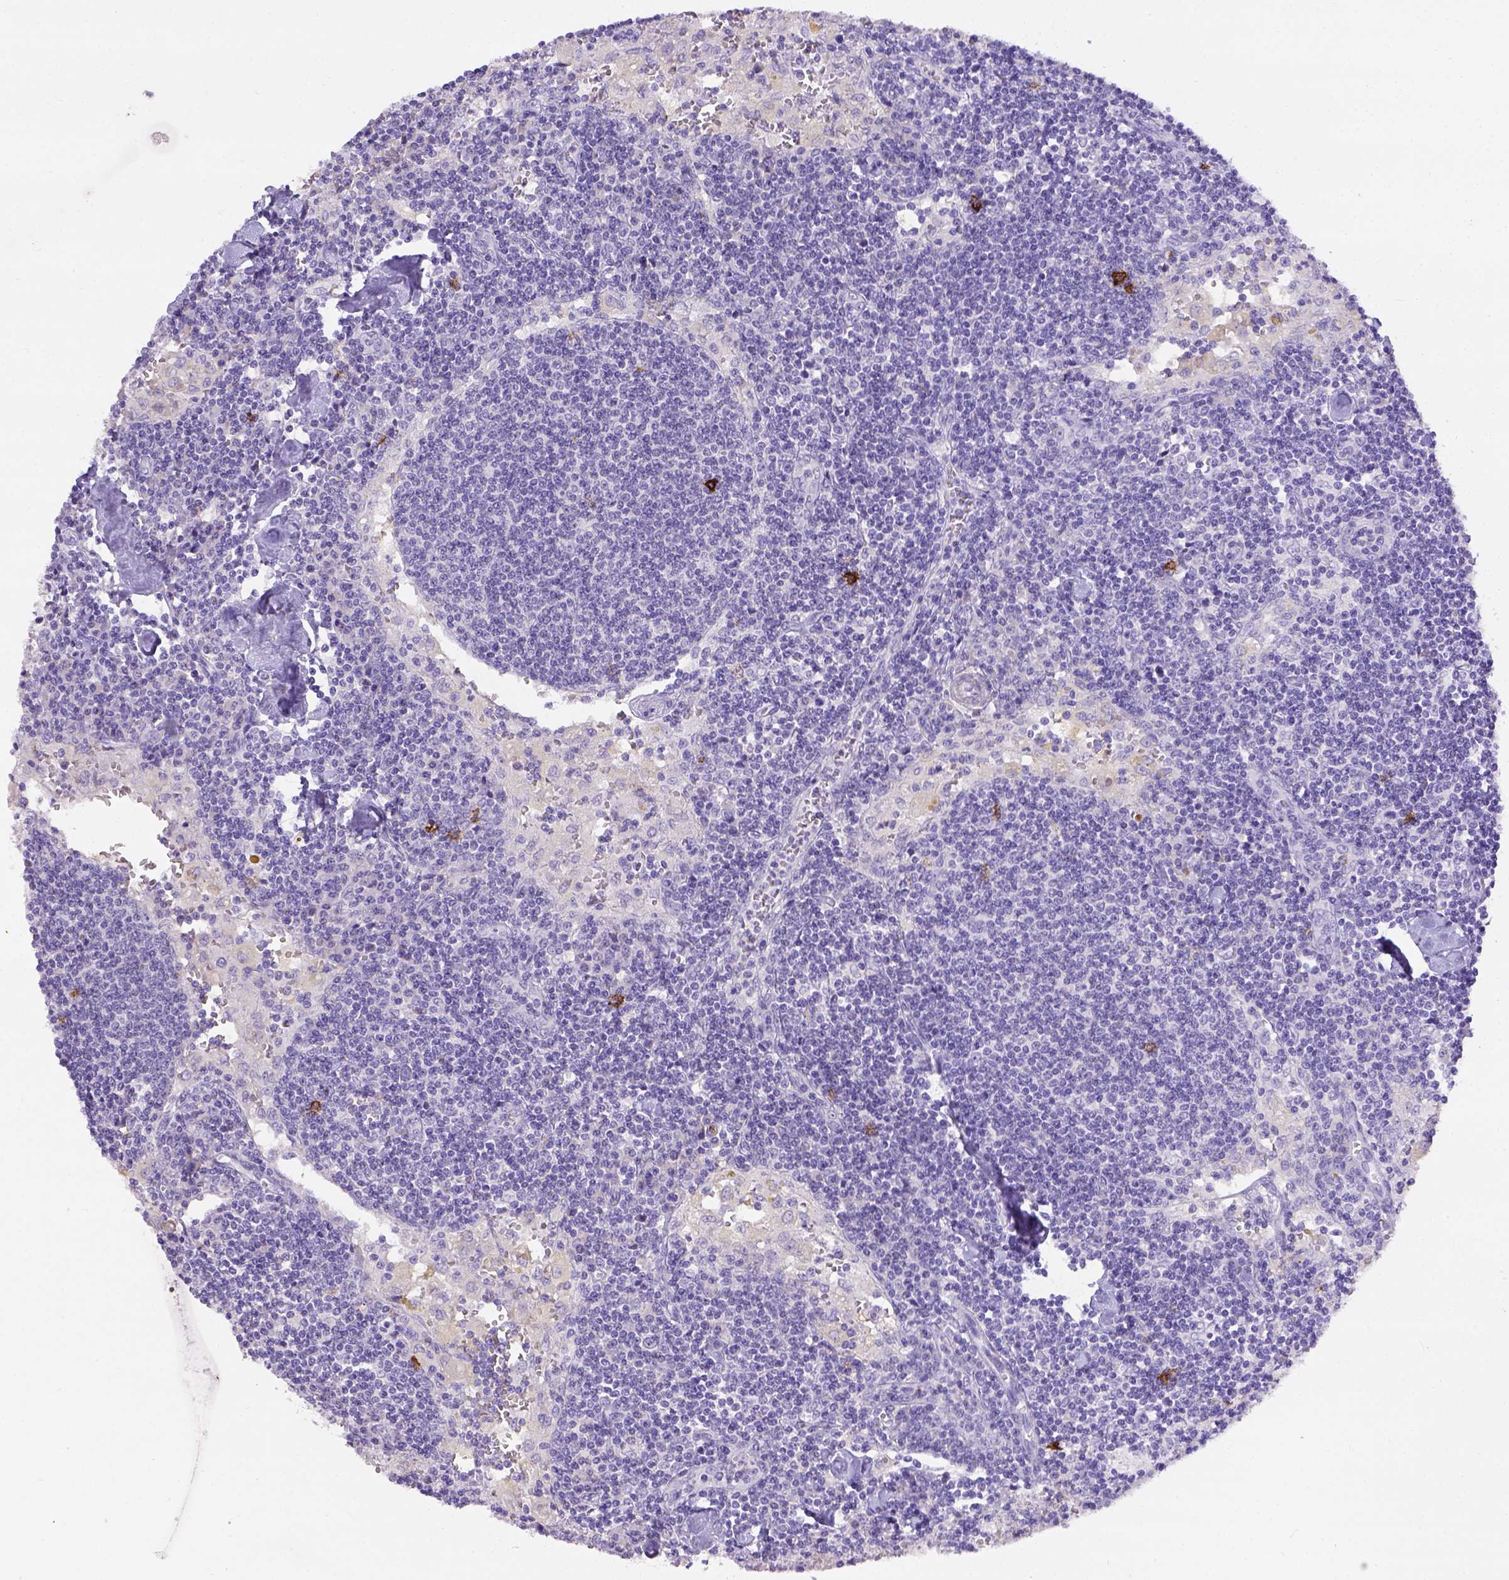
{"staining": {"intensity": "strong", "quantity": "<25%", "location": "cytoplasmic/membranous"}, "tissue": "lymph node", "cell_type": "Germinal center cells", "image_type": "normal", "snomed": [{"axis": "morphology", "description": "Normal tissue, NOS"}, {"axis": "topography", "description": "Lymph node"}], "caption": "Immunohistochemistry (DAB) staining of benign human lymph node demonstrates strong cytoplasmic/membranous protein expression in approximately <25% of germinal center cells.", "gene": "B3GAT1", "patient": {"sex": "male", "age": 55}}